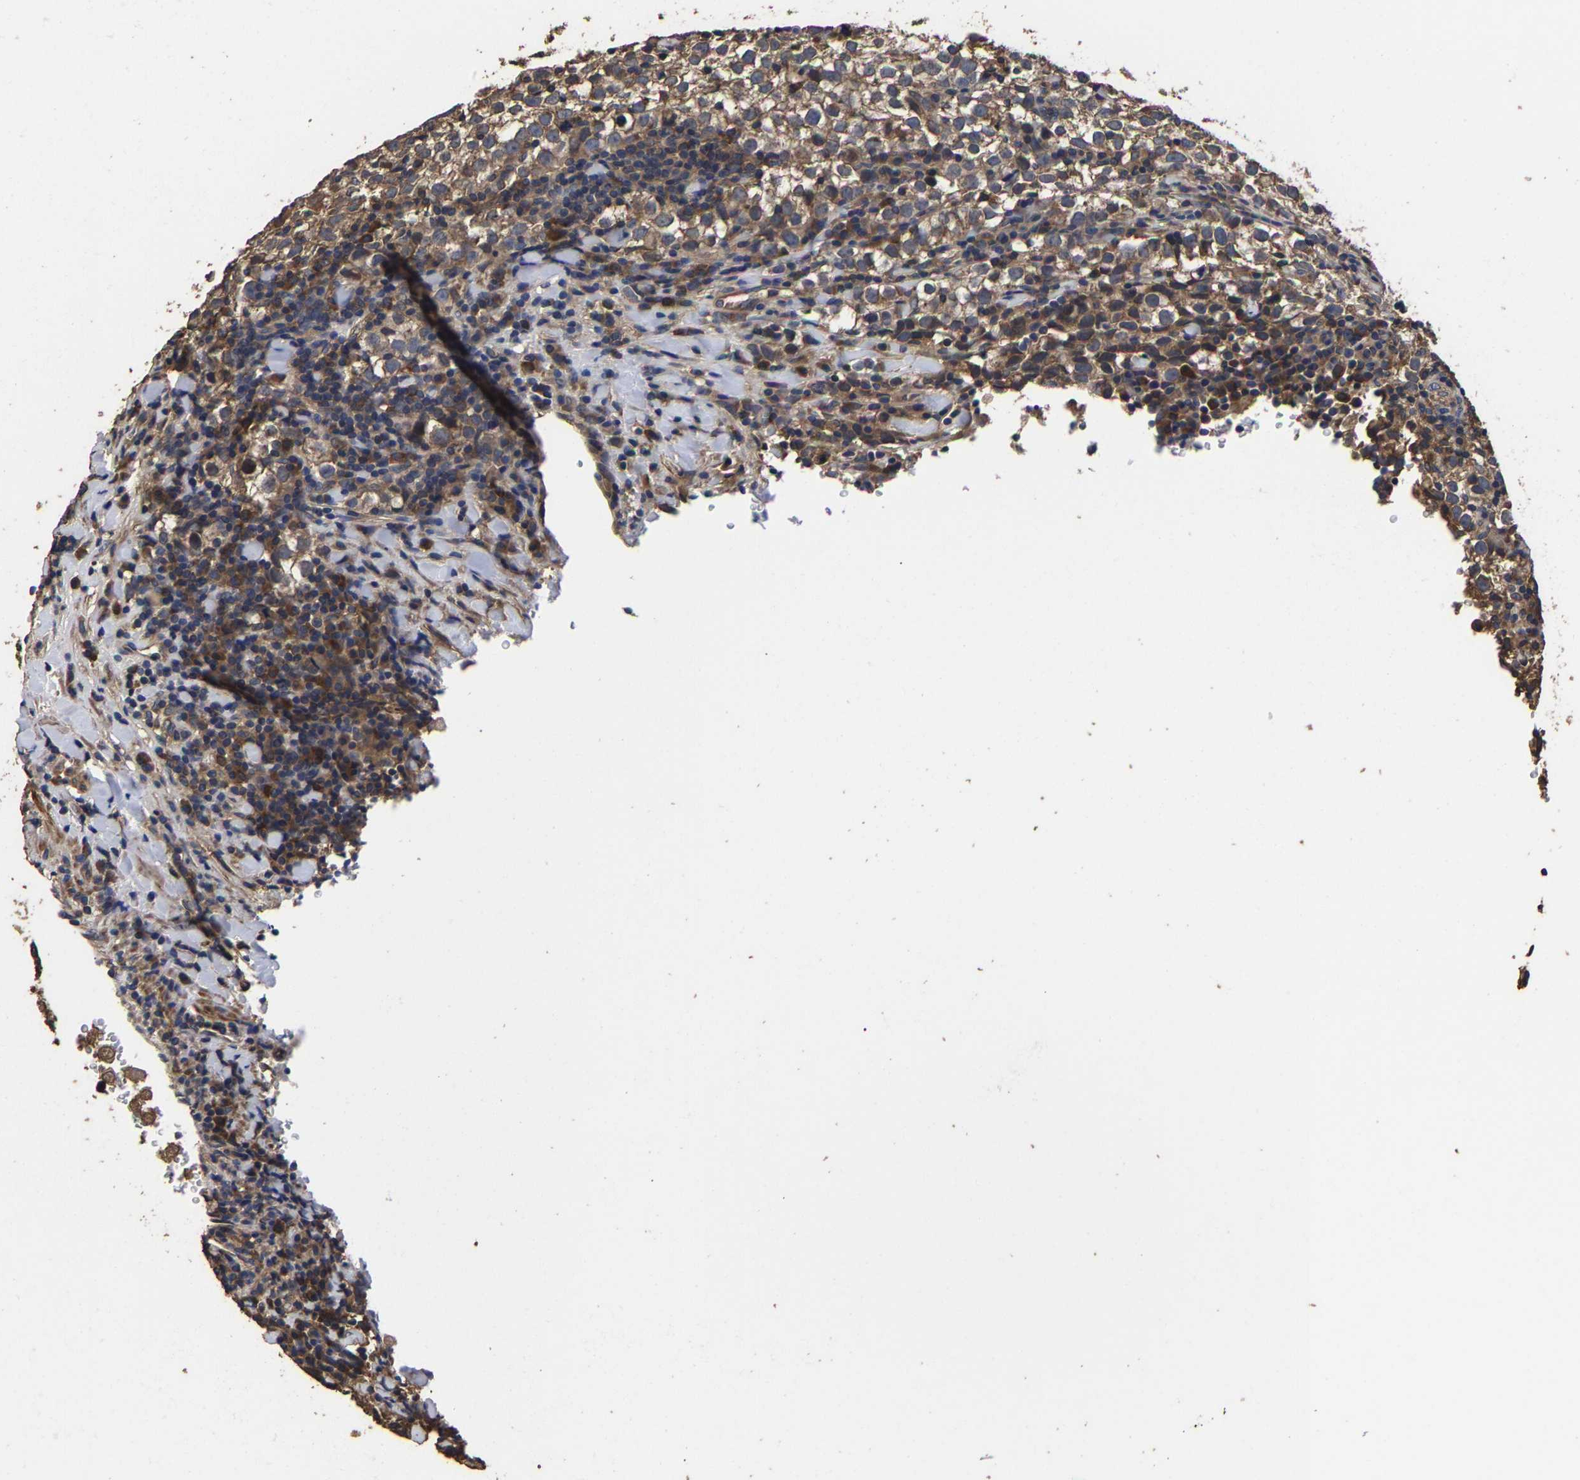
{"staining": {"intensity": "moderate", "quantity": ">75%", "location": "cytoplasmic/membranous"}, "tissue": "testis cancer", "cell_type": "Tumor cells", "image_type": "cancer", "snomed": [{"axis": "morphology", "description": "Seminoma, NOS"}, {"axis": "morphology", "description": "Carcinoma, Embryonal, NOS"}, {"axis": "topography", "description": "Testis"}], "caption": "Testis cancer (embryonal carcinoma) stained with DAB immunohistochemistry (IHC) exhibits medium levels of moderate cytoplasmic/membranous staining in about >75% of tumor cells. The staining is performed using DAB brown chromogen to label protein expression. The nuclei are counter-stained blue using hematoxylin.", "gene": "ITCH", "patient": {"sex": "male", "age": 36}}